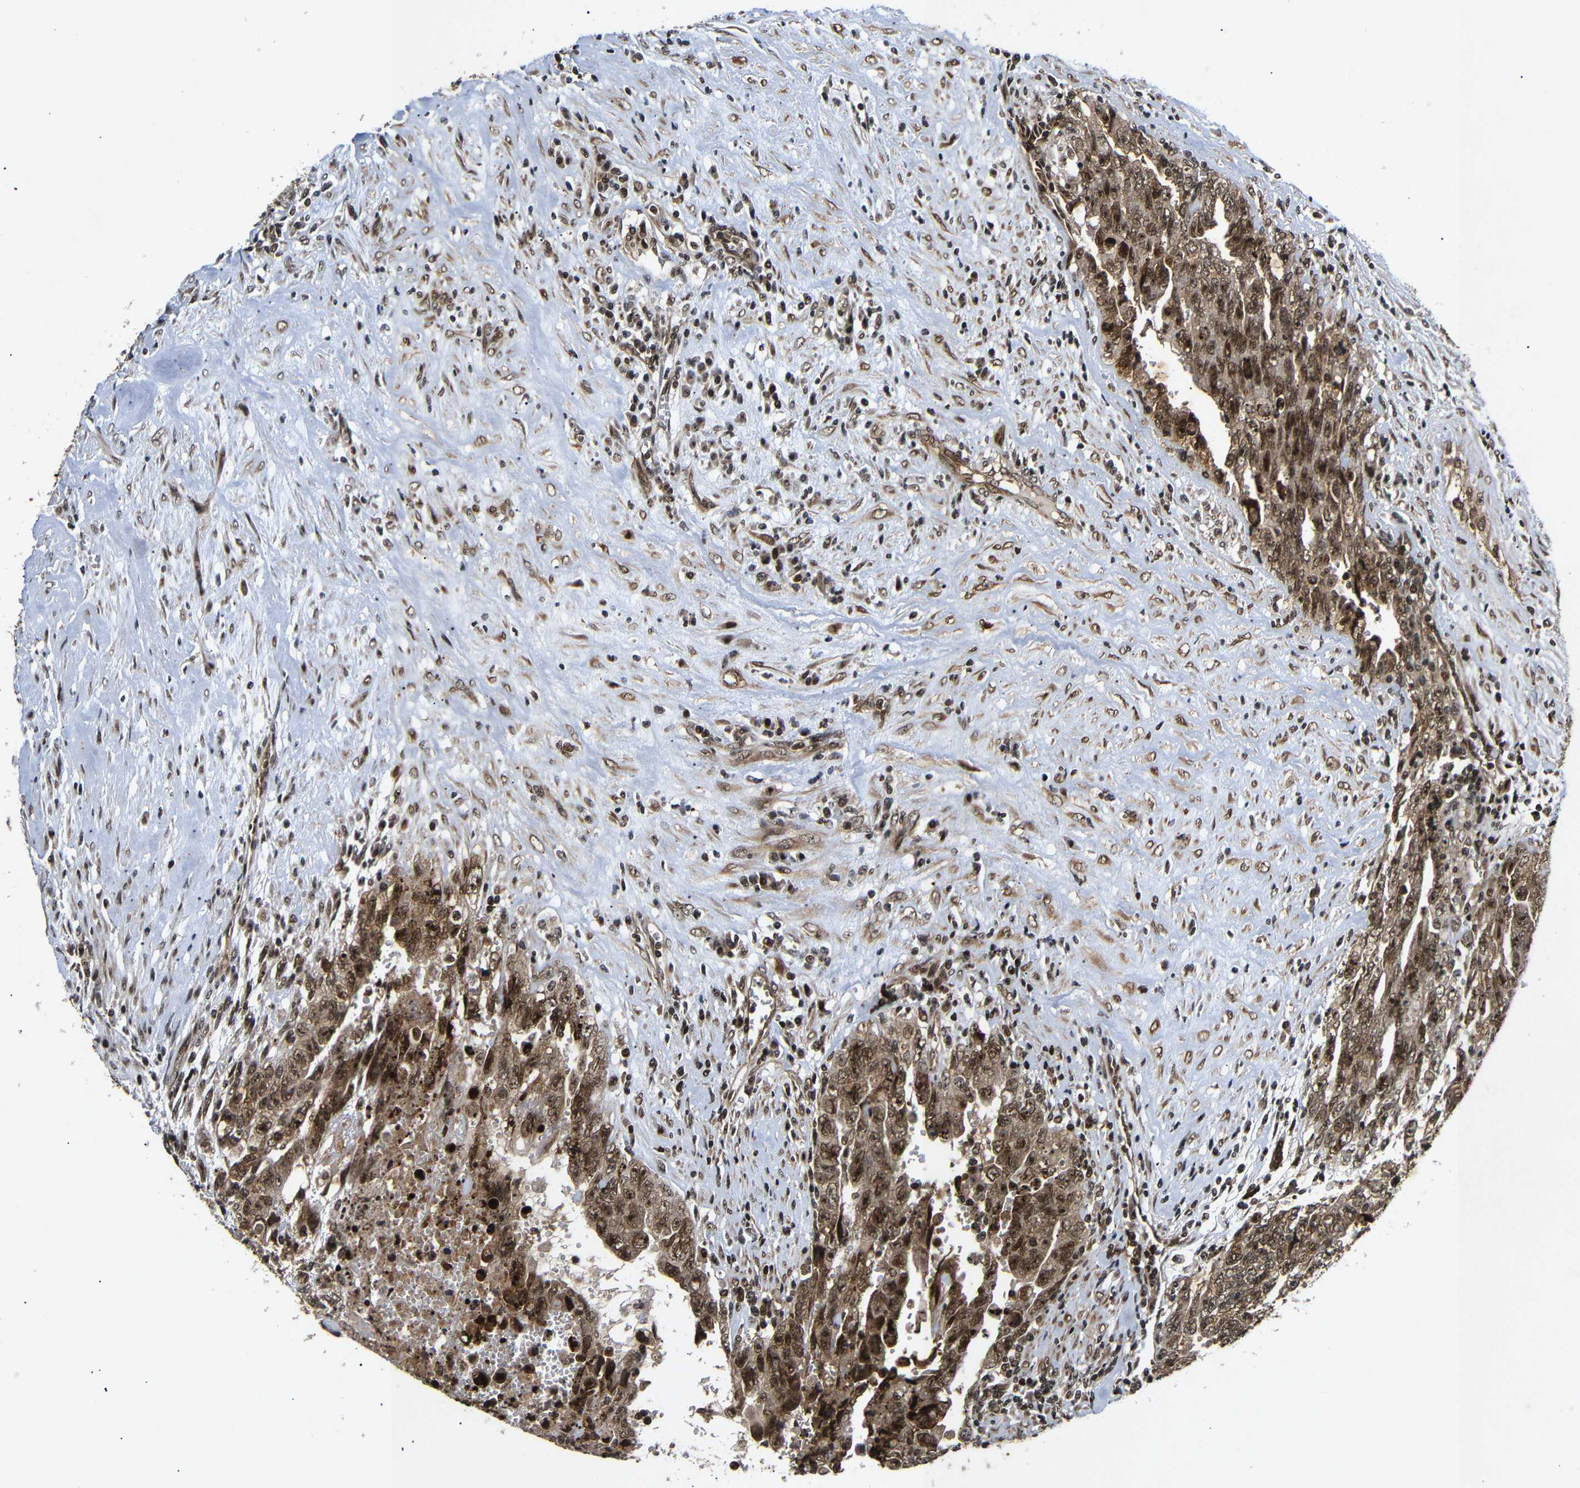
{"staining": {"intensity": "moderate", "quantity": ">75%", "location": "cytoplasmic/membranous,nuclear"}, "tissue": "testis cancer", "cell_type": "Tumor cells", "image_type": "cancer", "snomed": [{"axis": "morphology", "description": "Carcinoma, Embryonal, NOS"}, {"axis": "topography", "description": "Testis"}], "caption": "There is medium levels of moderate cytoplasmic/membranous and nuclear staining in tumor cells of testis cancer (embryonal carcinoma), as demonstrated by immunohistochemical staining (brown color).", "gene": "KIF23", "patient": {"sex": "male", "age": 28}}